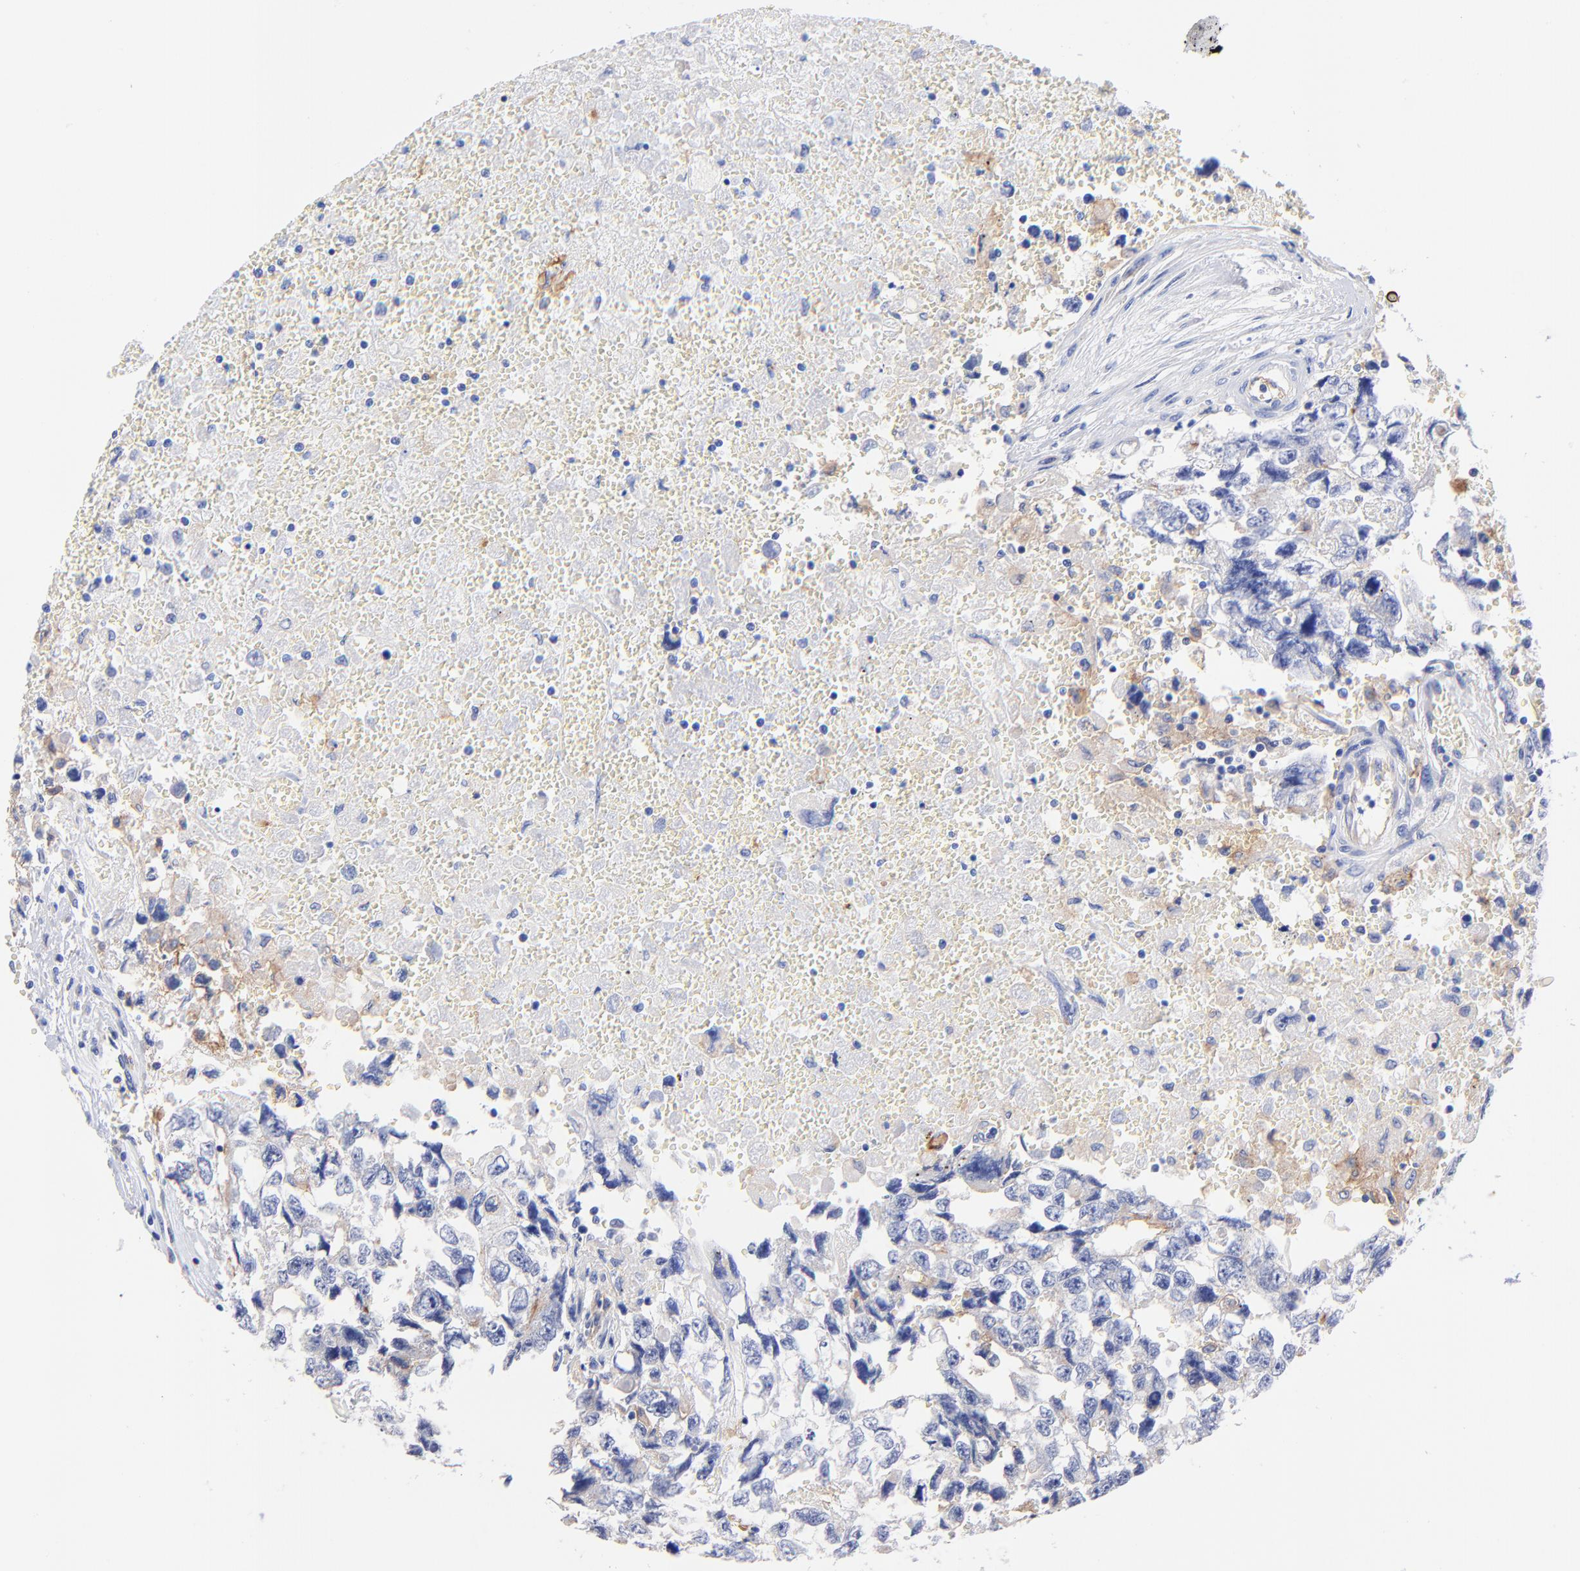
{"staining": {"intensity": "negative", "quantity": "none", "location": "none"}, "tissue": "testis cancer", "cell_type": "Tumor cells", "image_type": "cancer", "snomed": [{"axis": "morphology", "description": "Carcinoma, Embryonal, NOS"}, {"axis": "topography", "description": "Testis"}], "caption": "Testis embryonal carcinoma was stained to show a protein in brown. There is no significant positivity in tumor cells.", "gene": "SLC44A2", "patient": {"sex": "male", "age": 31}}